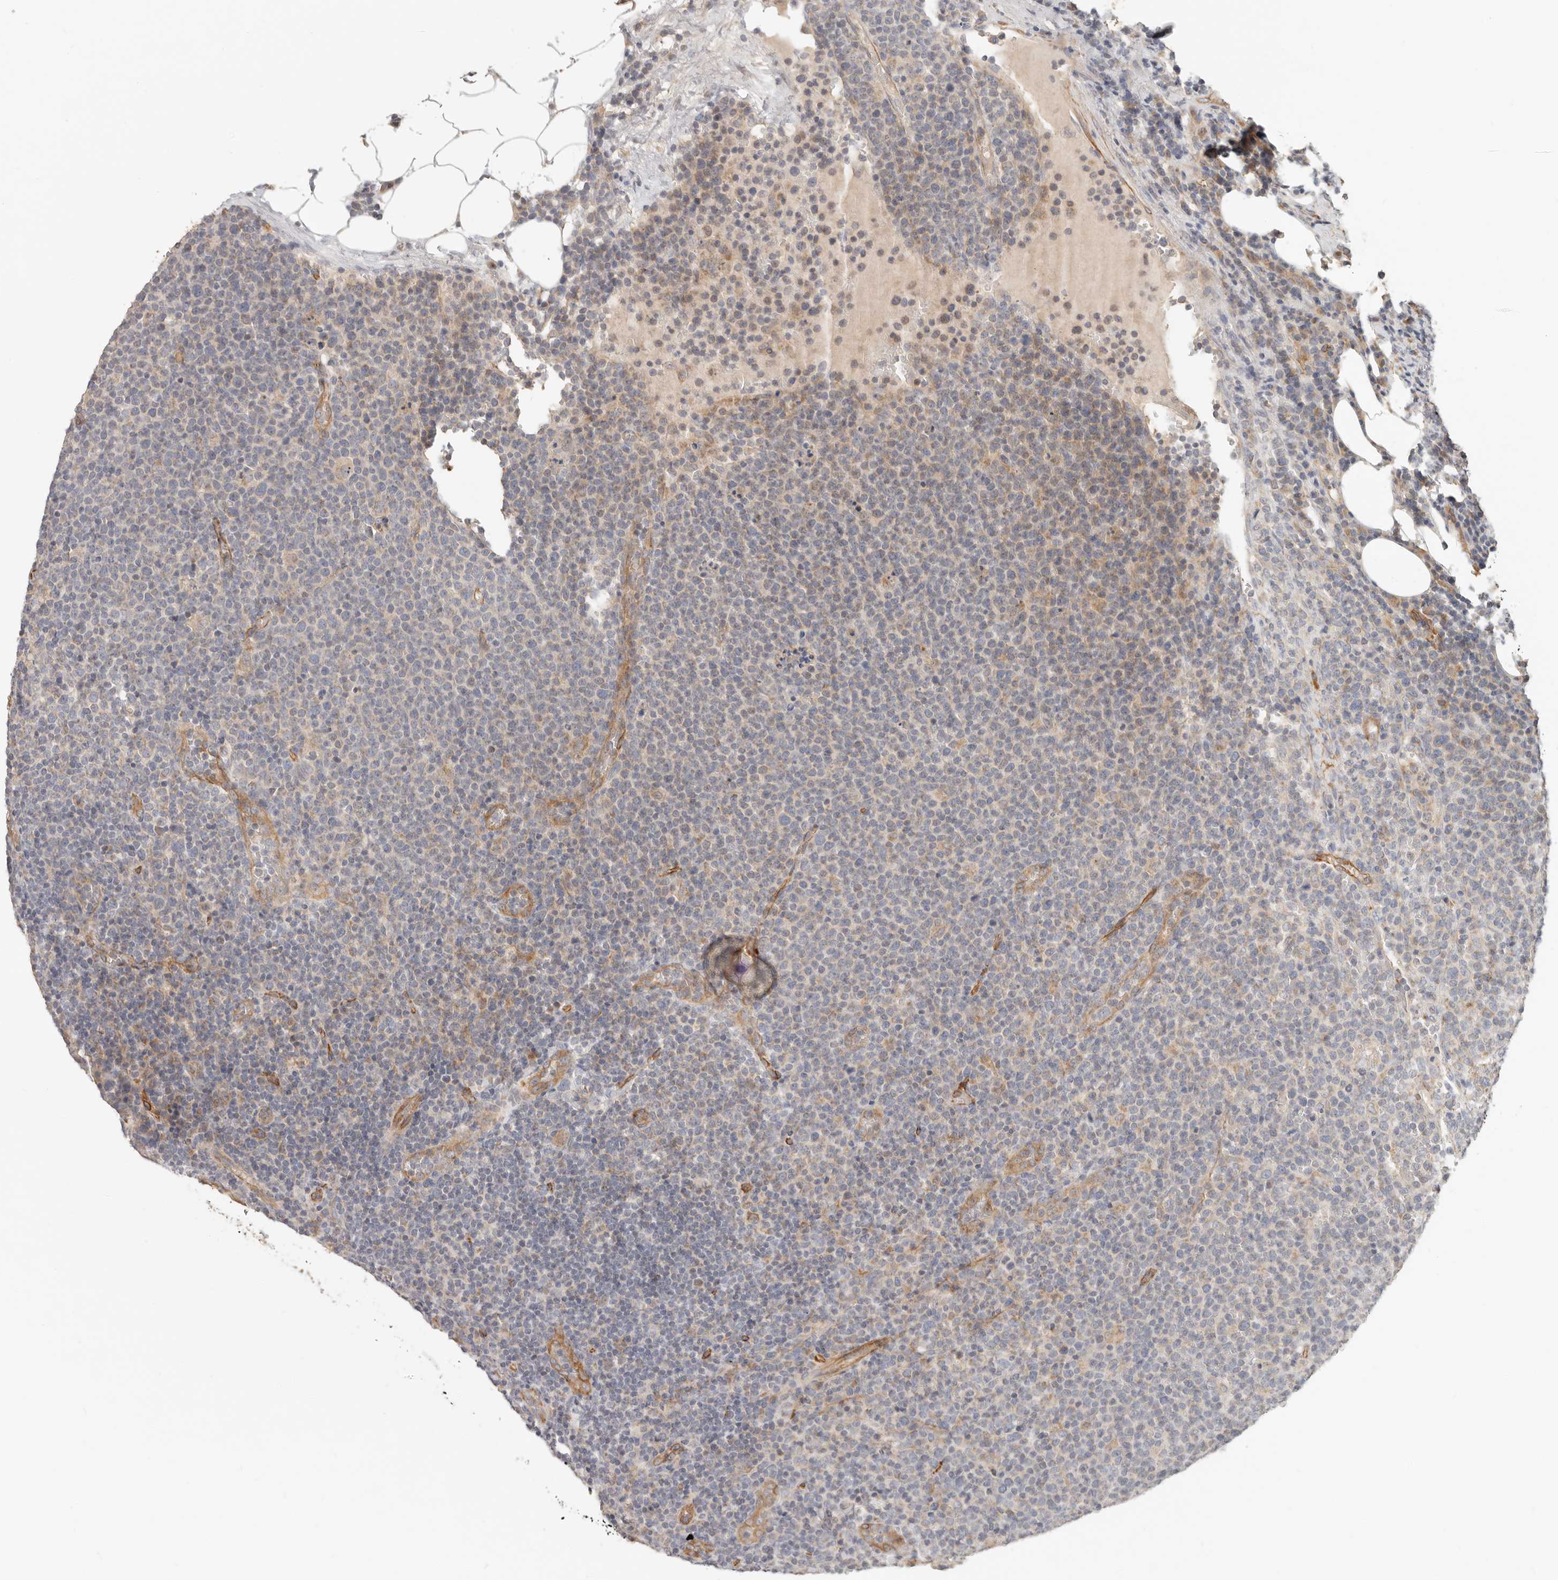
{"staining": {"intensity": "weak", "quantity": "<25%", "location": "cytoplasmic/membranous"}, "tissue": "lymphoma", "cell_type": "Tumor cells", "image_type": "cancer", "snomed": [{"axis": "morphology", "description": "Malignant lymphoma, non-Hodgkin's type, High grade"}, {"axis": "topography", "description": "Lymph node"}], "caption": "Lymphoma stained for a protein using immunohistochemistry displays no expression tumor cells.", "gene": "SPRING1", "patient": {"sex": "male", "age": 61}}